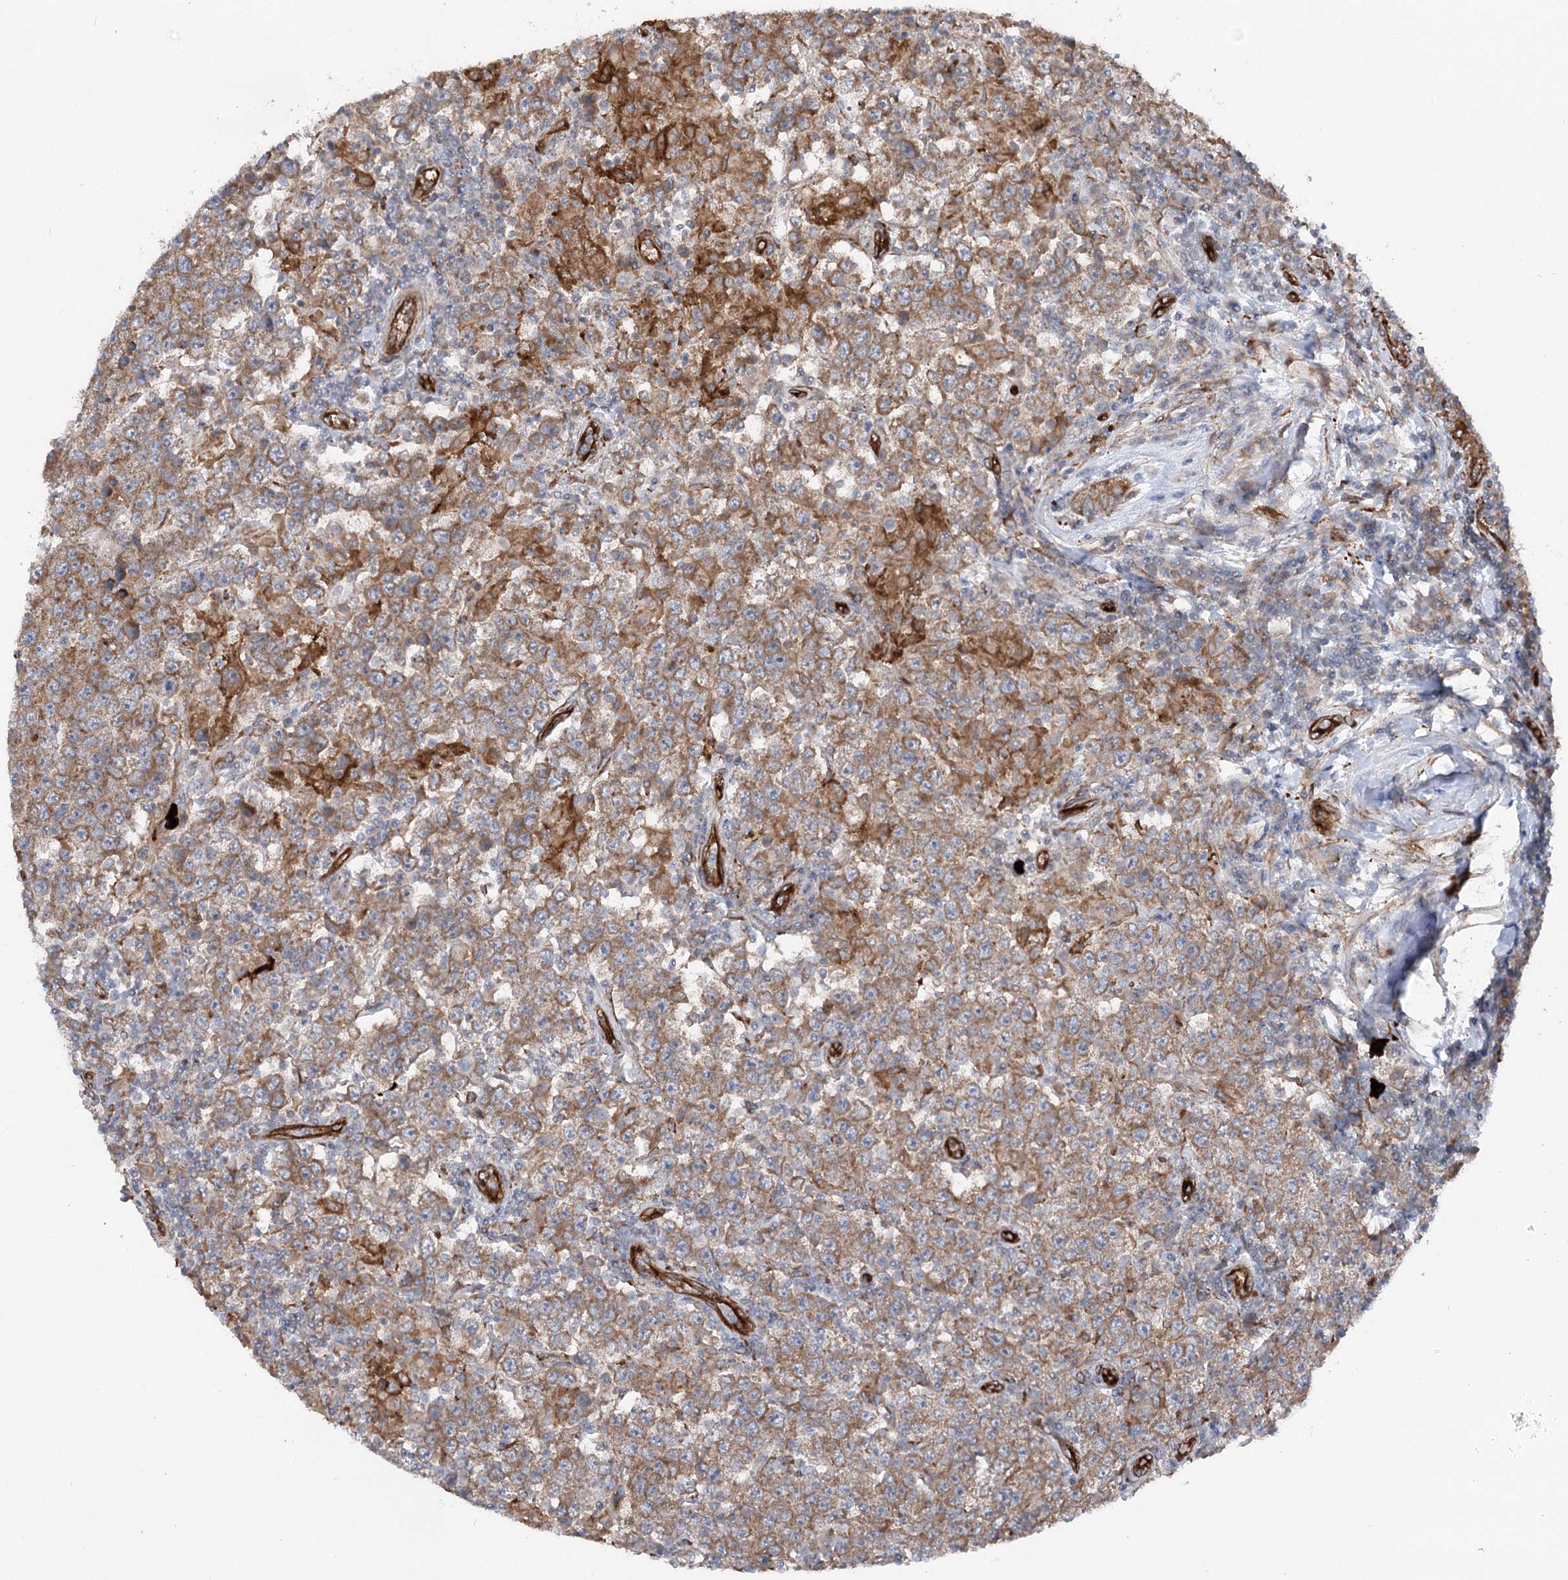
{"staining": {"intensity": "moderate", "quantity": ">75%", "location": "cytoplasmic/membranous"}, "tissue": "testis cancer", "cell_type": "Tumor cells", "image_type": "cancer", "snomed": [{"axis": "morphology", "description": "Normal tissue, NOS"}, {"axis": "morphology", "description": "Urothelial carcinoma, High grade"}, {"axis": "morphology", "description": "Seminoma, NOS"}, {"axis": "morphology", "description": "Carcinoma, Embryonal, NOS"}, {"axis": "topography", "description": "Urinary bladder"}, {"axis": "topography", "description": "Testis"}], "caption": "Immunohistochemistry of human seminoma (testis) exhibits medium levels of moderate cytoplasmic/membranous positivity in approximately >75% of tumor cells. (Stains: DAB (3,3'-diaminobenzidine) in brown, nuclei in blue, Microscopy: brightfield microscopy at high magnification).", "gene": "MTPAP", "patient": {"sex": "male", "age": 41}}